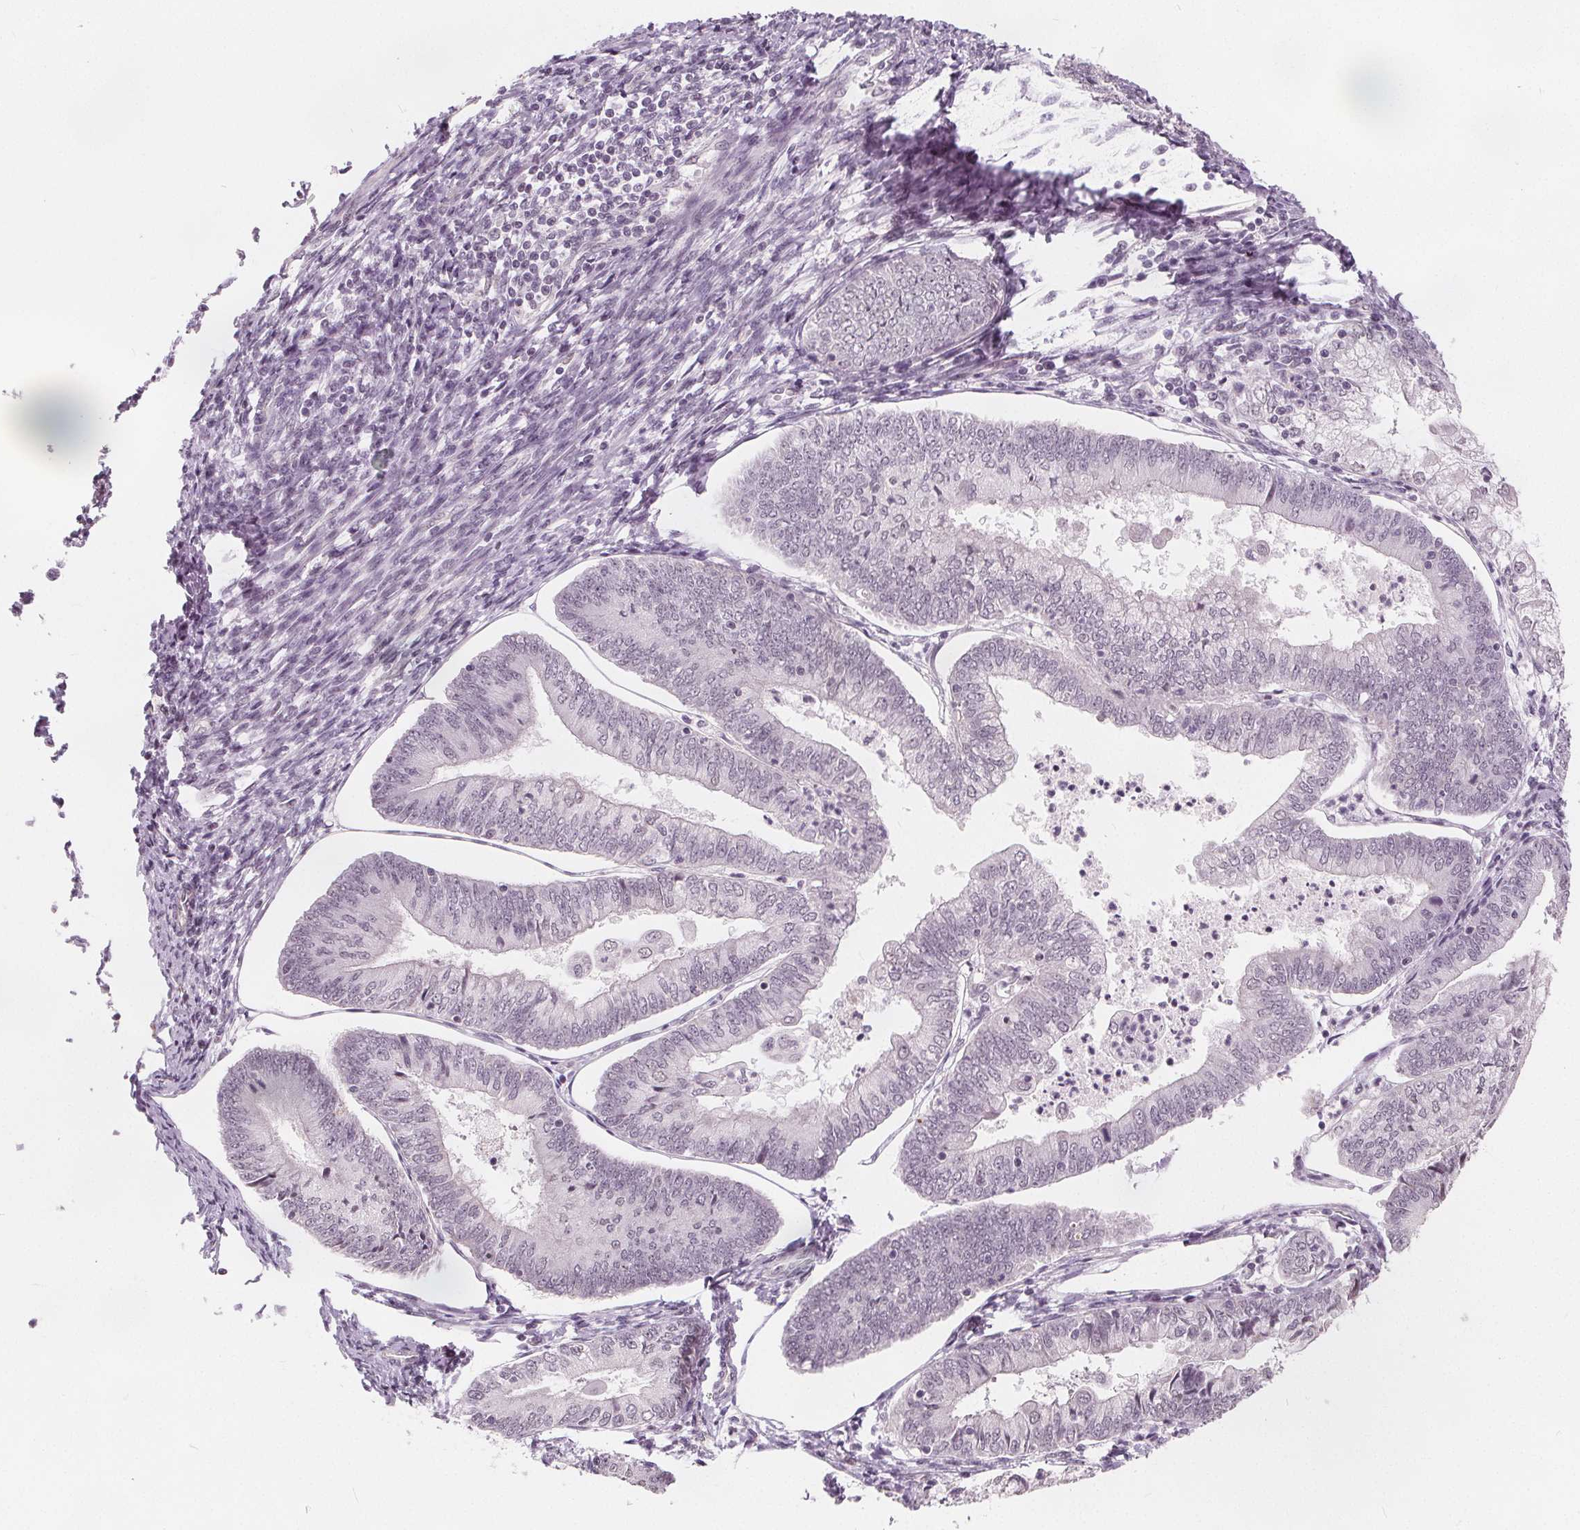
{"staining": {"intensity": "negative", "quantity": "none", "location": "none"}, "tissue": "endometrial cancer", "cell_type": "Tumor cells", "image_type": "cancer", "snomed": [{"axis": "morphology", "description": "Adenocarcinoma, NOS"}, {"axis": "topography", "description": "Endometrium"}], "caption": "This is a photomicrograph of IHC staining of endometrial adenocarcinoma, which shows no expression in tumor cells.", "gene": "NUP210L", "patient": {"sex": "female", "age": 55}}